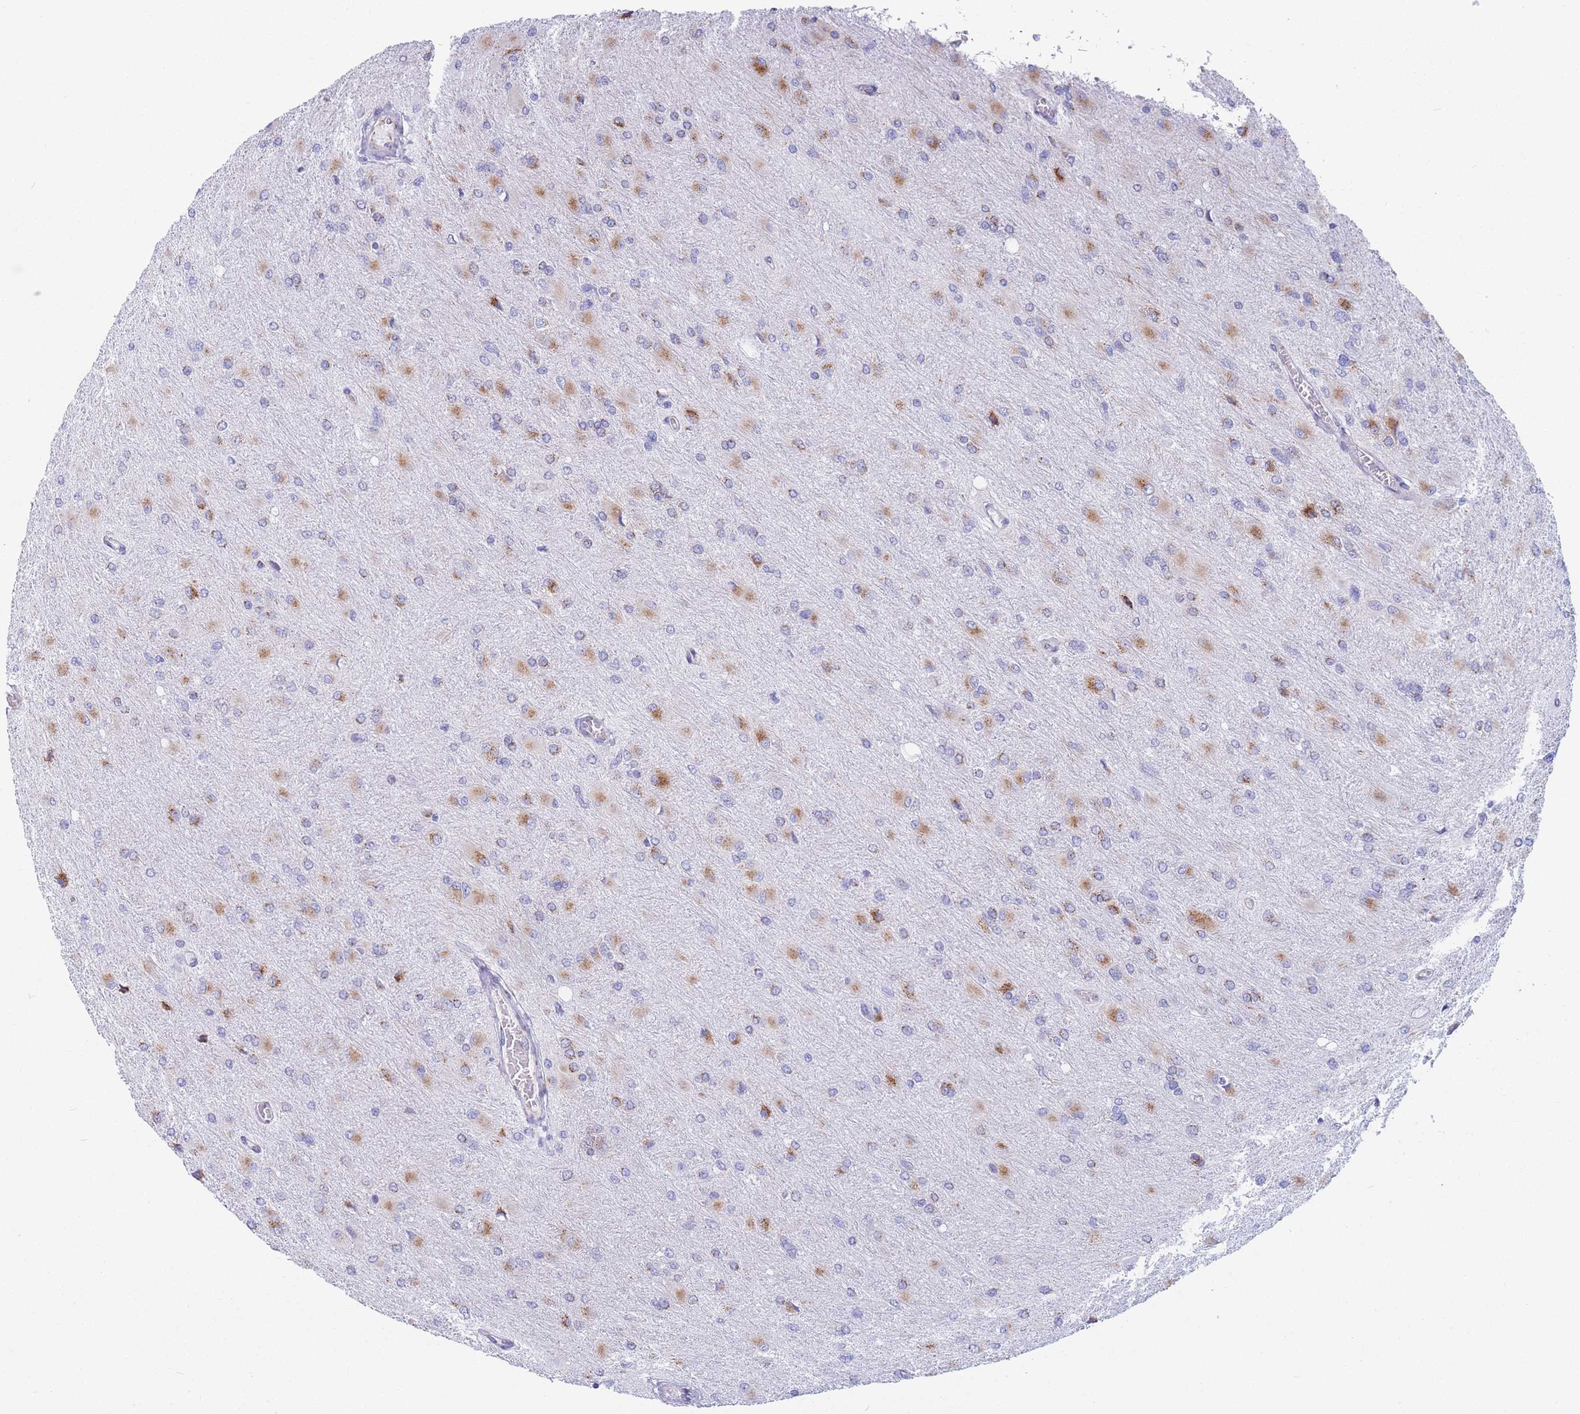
{"staining": {"intensity": "moderate", "quantity": "25%-75%", "location": "cytoplasmic/membranous"}, "tissue": "glioma", "cell_type": "Tumor cells", "image_type": "cancer", "snomed": [{"axis": "morphology", "description": "Glioma, malignant, High grade"}, {"axis": "topography", "description": "Cerebral cortex"}], "caption": "Tumor cells display medium levels of moderate cytoplasmic/membranous positivity in about 25%-75% of cells in human malignant glioma (high-grade).", "gene": "MRPL30", "patient": {"sex": "female", "age": 36}}